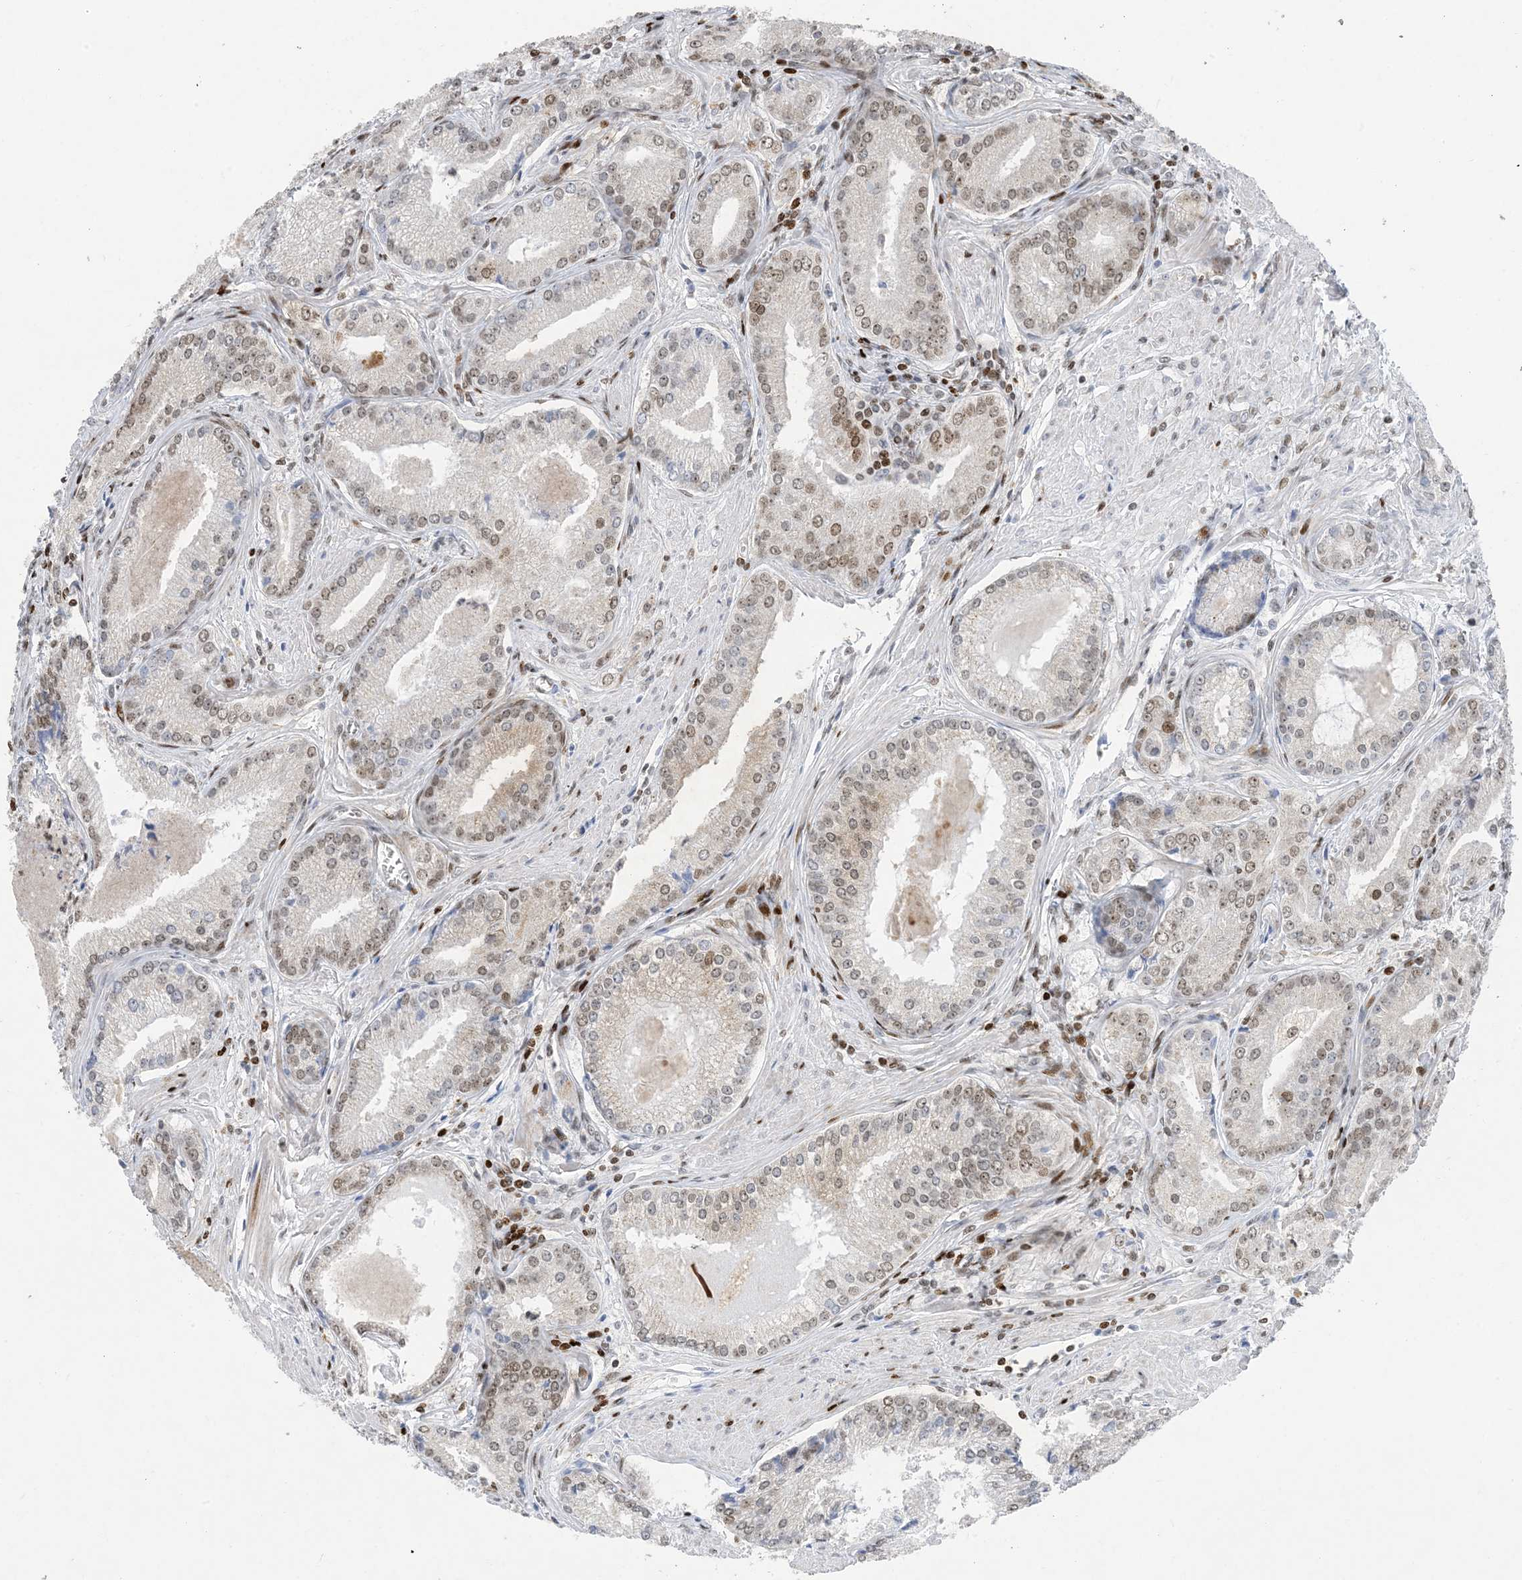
{"staining": {"intensity": "moderate", "quantity": "<25%", "location": "nuclear"}, "tissue": "prostate cancer", "cell_type": "Tumor cells", "image_type": "cancer", "snomed": [{"axis": "morphology", "description": "Adenocarcinoma, Low grade"}, {"axis": "topography", "description": "Prostate"}], "caption": "Immunohistochemistry (DAB (3,3'-diaminobenzidine)) staining of prostate cancer reveals moderate nuclear protein staining in about <25% of tumor cells. (Brightfield microscopy of DAB IHC at high magnification).", "gene": "SLC25A53", "patient": {"sex": "male", "age": 54}}